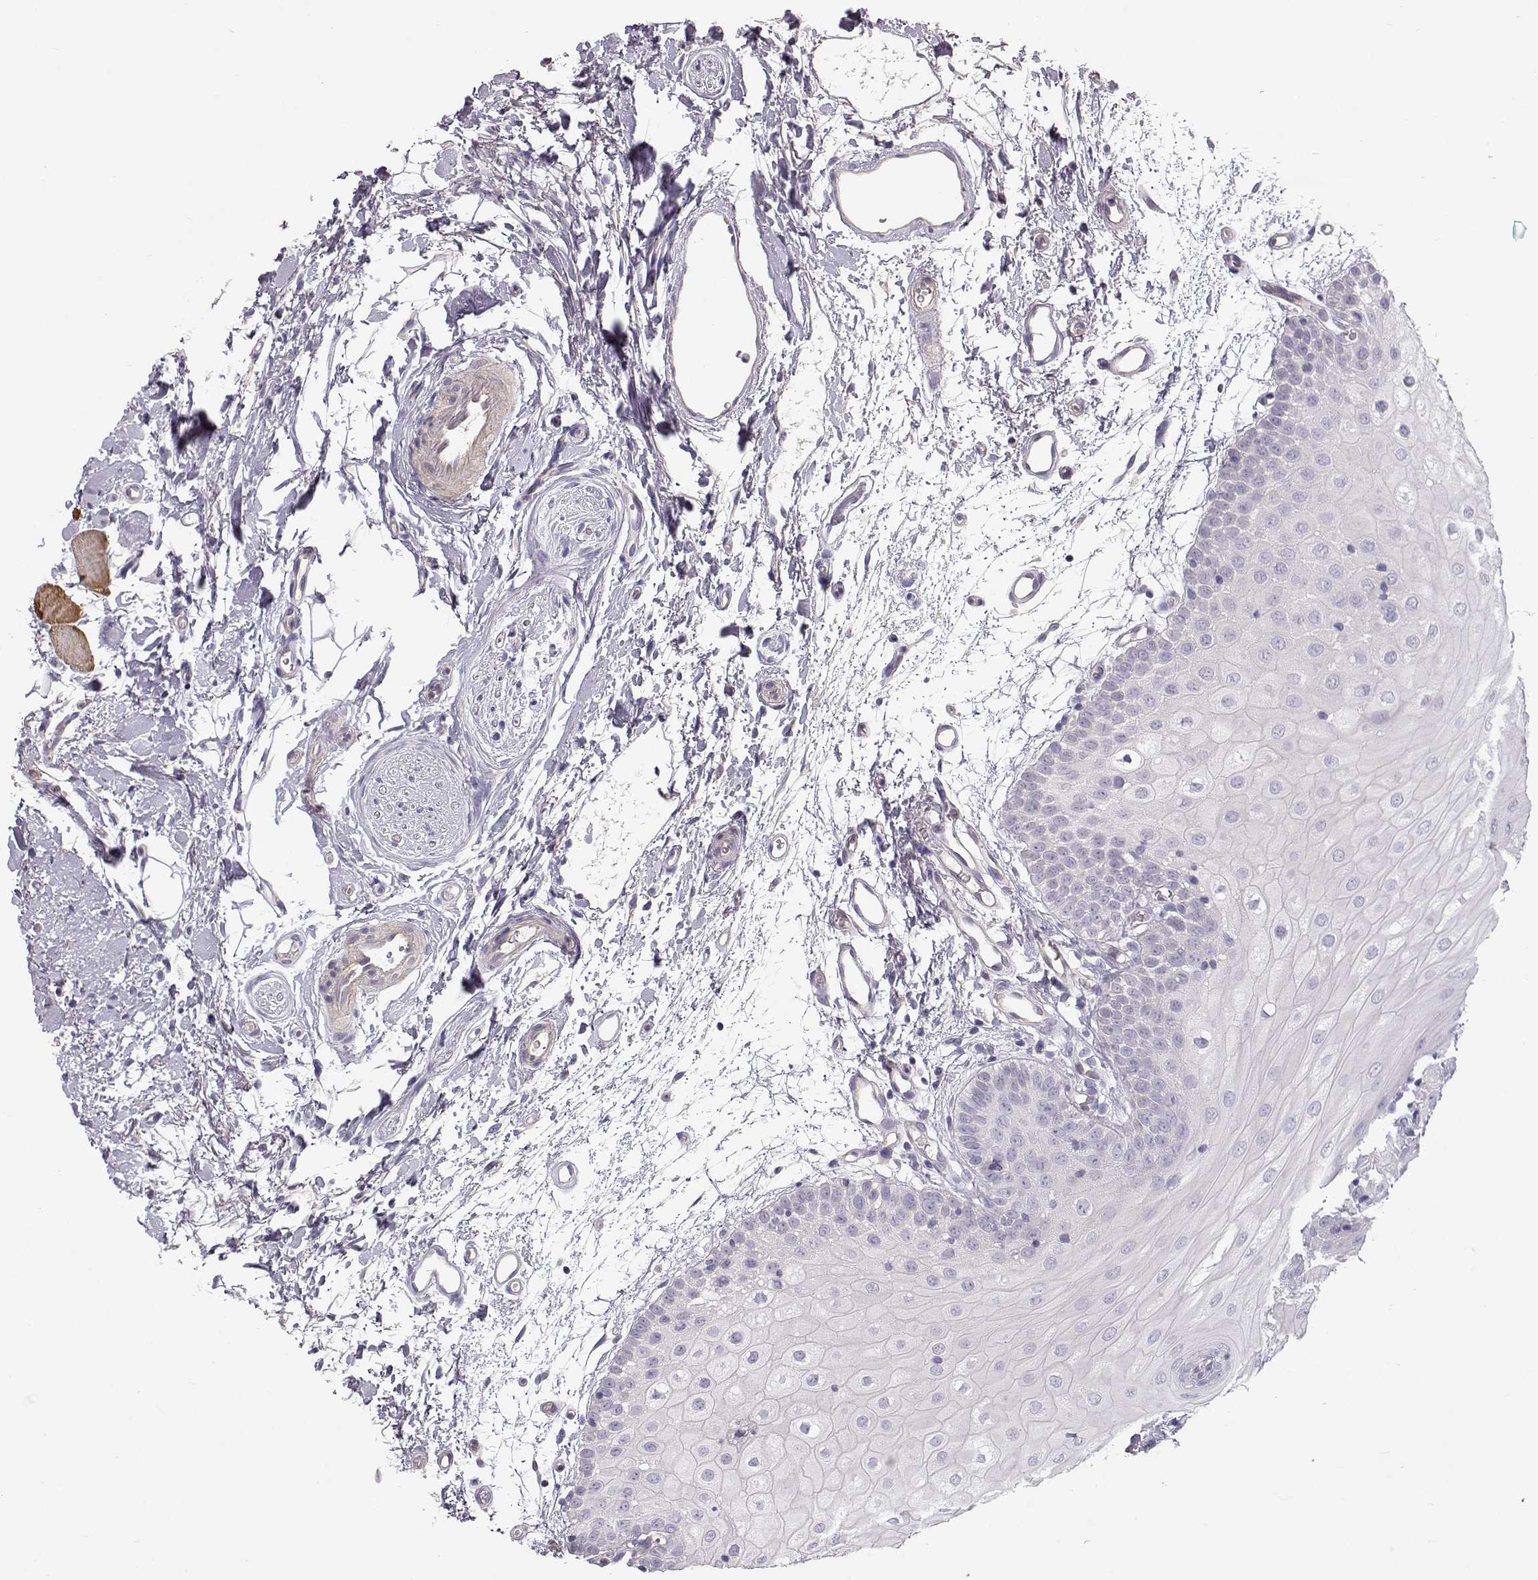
{"staining": {"intensity": "negative", "quantity": "none", "location": "none"}, "tissue": "oral mucosa", "cell_type": "Squamous epithelial cells", "image_type": "normal", "snomed": [{"axis": "morphology", "description": "Normal tissue, NOS"}, {"axis": "morphology", "description": "Squamous cell carcinoma, NOS"}, {"axis": "topography", "description": "Oral tissue"}, {"axis": "topography", "description": "Head-Neck"}], "caption": "Protein analysis of normal oral mucosa displays no significant expression in squamous epithelial cells. The staining is performed using DAB brown chromogen with nuclei counter-stained in using hematoxylin.", "gene": "SLC18A1", "patient": {"sex": "female", "age": 75}}